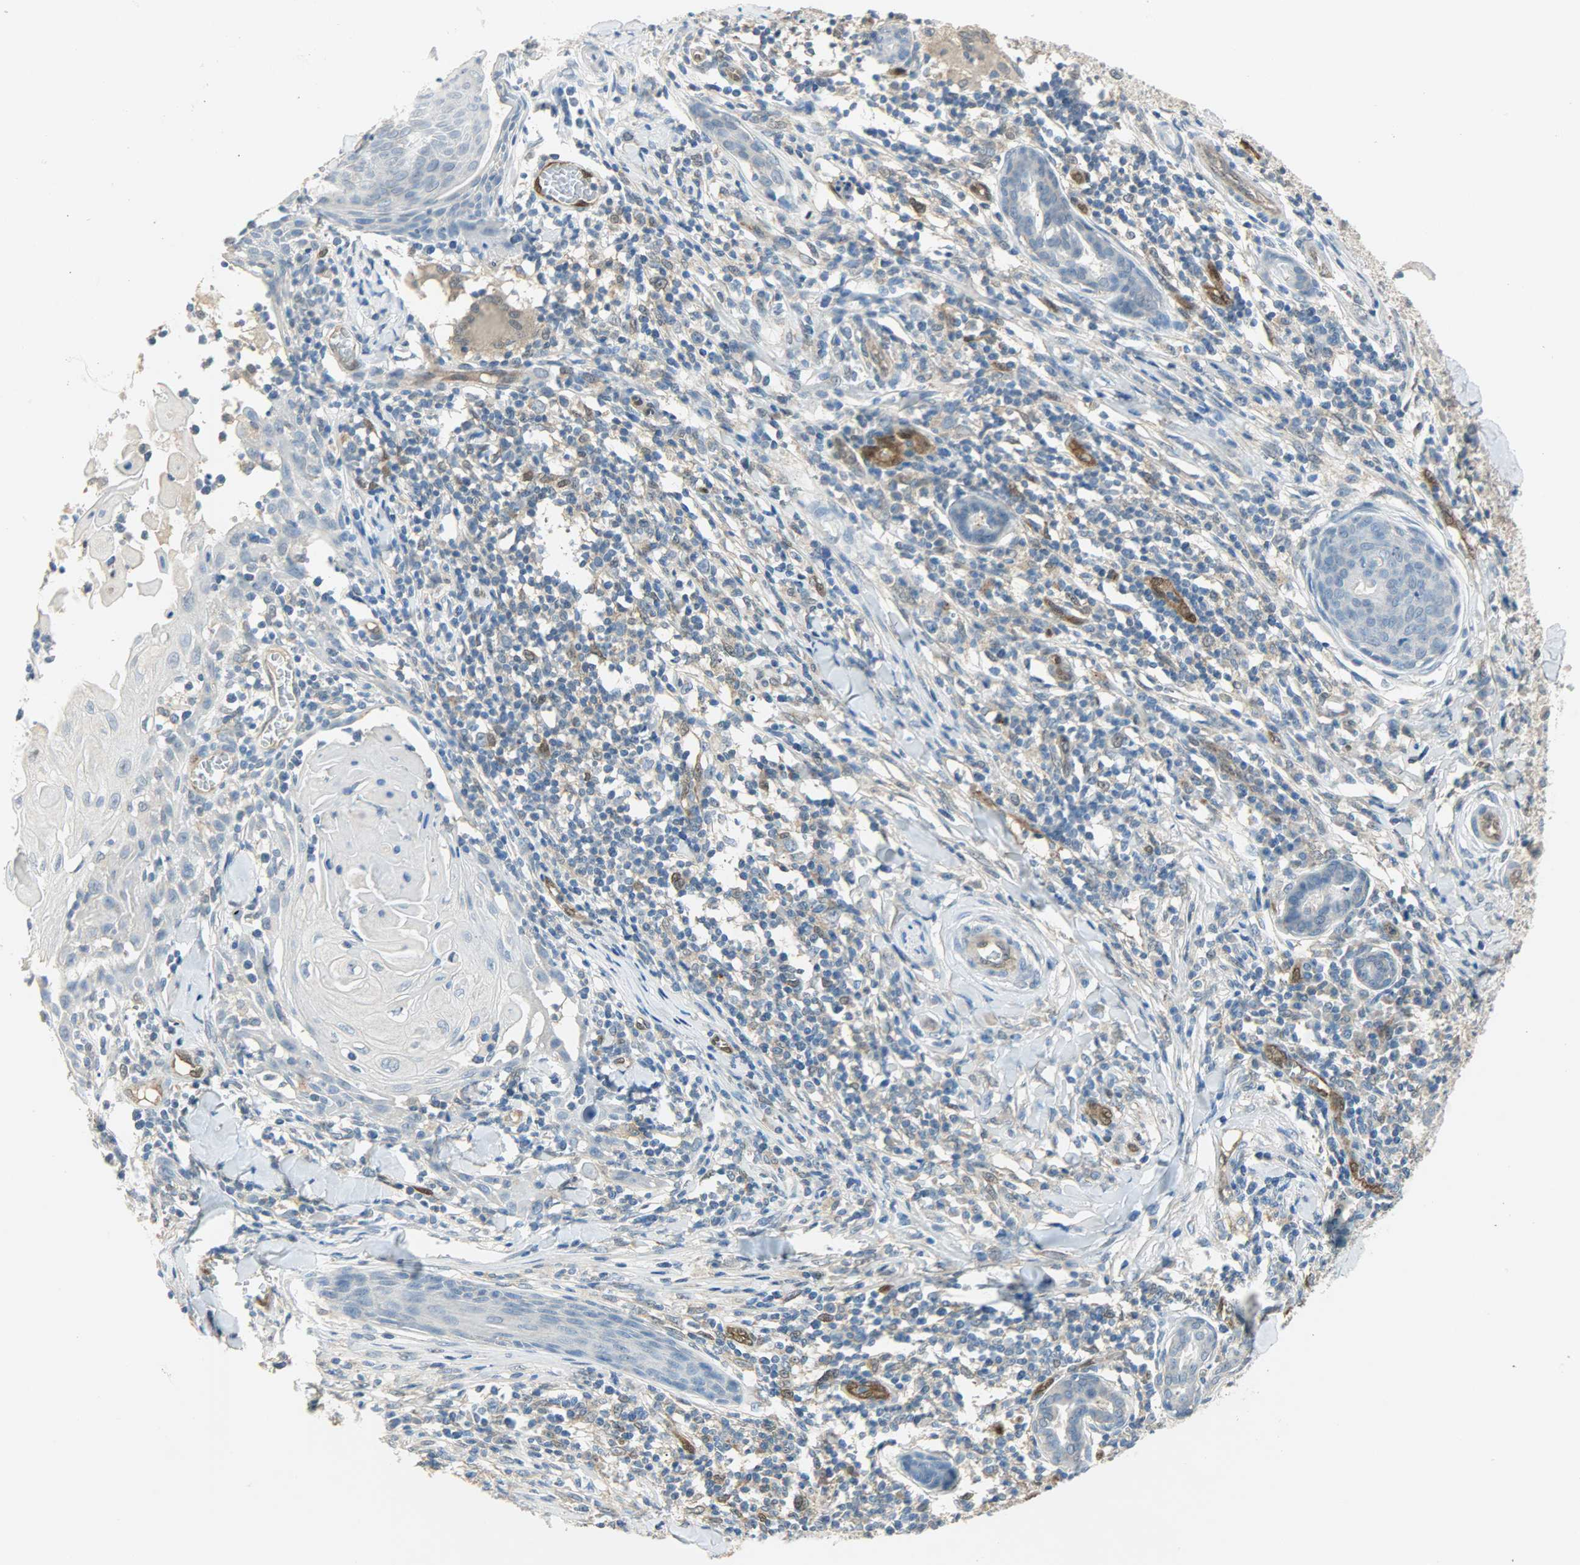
{"staining": {"intensity": "negative", "quantity": "none", "location": "none"}, "tissue": "skin cancer", "cell_type": "Tumor cells", "image_type": "cancer", "snomed": [{"axis": "morphology", "description": "Squamous cell carcinoma, NOS"}, {"axis": "topography", "description": "Skin"}], "caption": "Squamous cell carcinoma (skin) stained for a protein using immunohistochemistry (IHC) exhibits no positivity tumor cells.", "gene": "FKBP1A", "patient": {"sex": "male", "age": 24}}